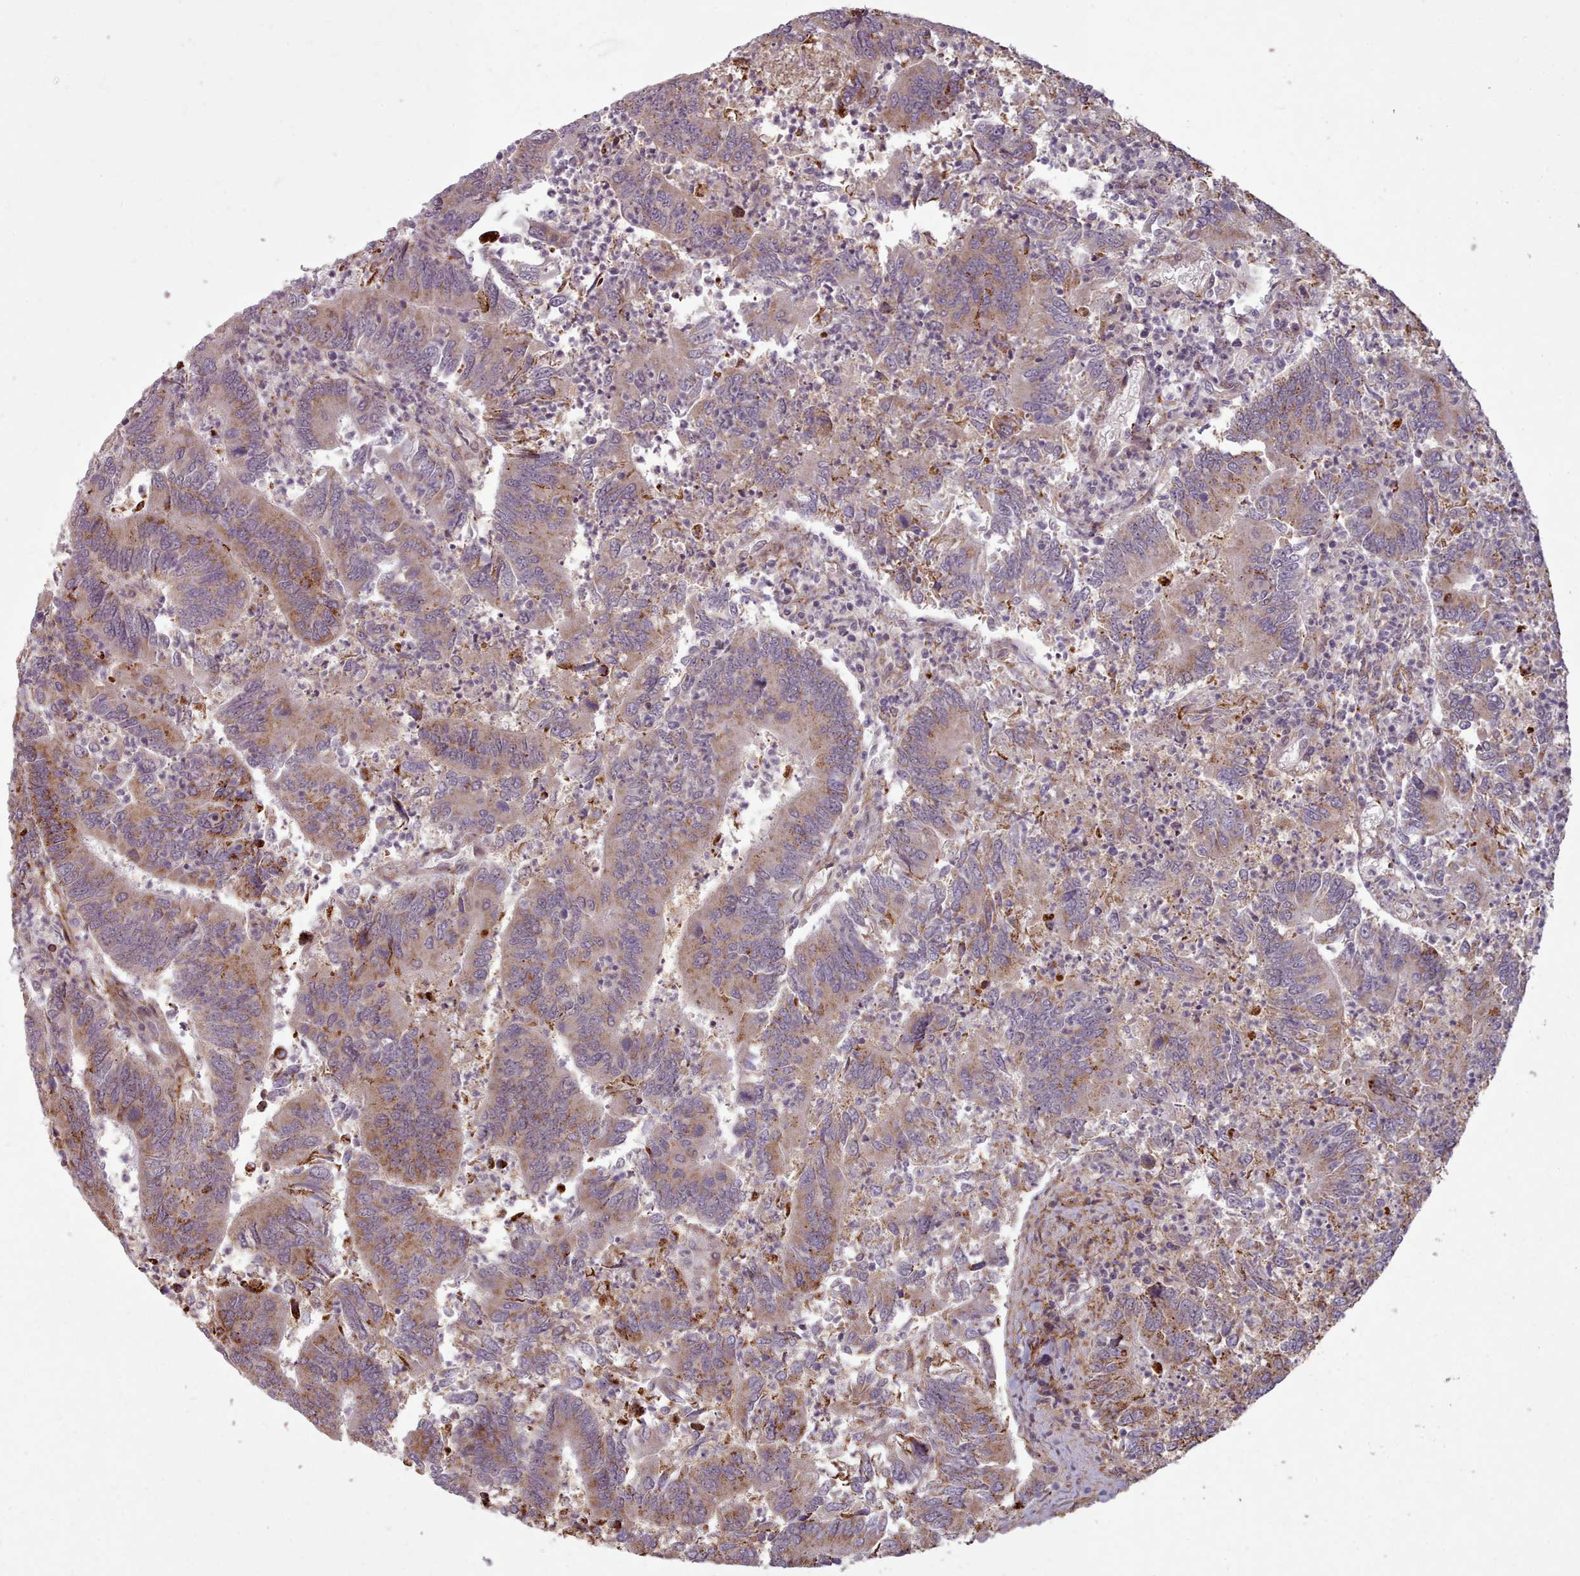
{"staining": {"intensity": "moderate", "quantity": "<25%", "location": "cytoplasmic/membranous"}, "tissue": "colorectal cancer", "cell_type": "Tumor cells", "image_type": "cancer", "snomed": [{"axis": "morphology", "description": "Adenocarcinoma, NOS"}, {"axis": "topography", "description": "Colon"}], "caption": "Immunohistochemistry staining of colorectal cancer (adenocarcinoma), which reveals low levels of moderate cytoplasmic/membranous positivity in about <25% of tumor cells indicating moderate cytoplasmic/membranous protein positivity. The staining was performed using DAB (brown) for protein detection and nuclei were counterstained in hematoxylin (blue).", "gene": "ZMYM4", "patient": {"sex": "female", "age": 67}}